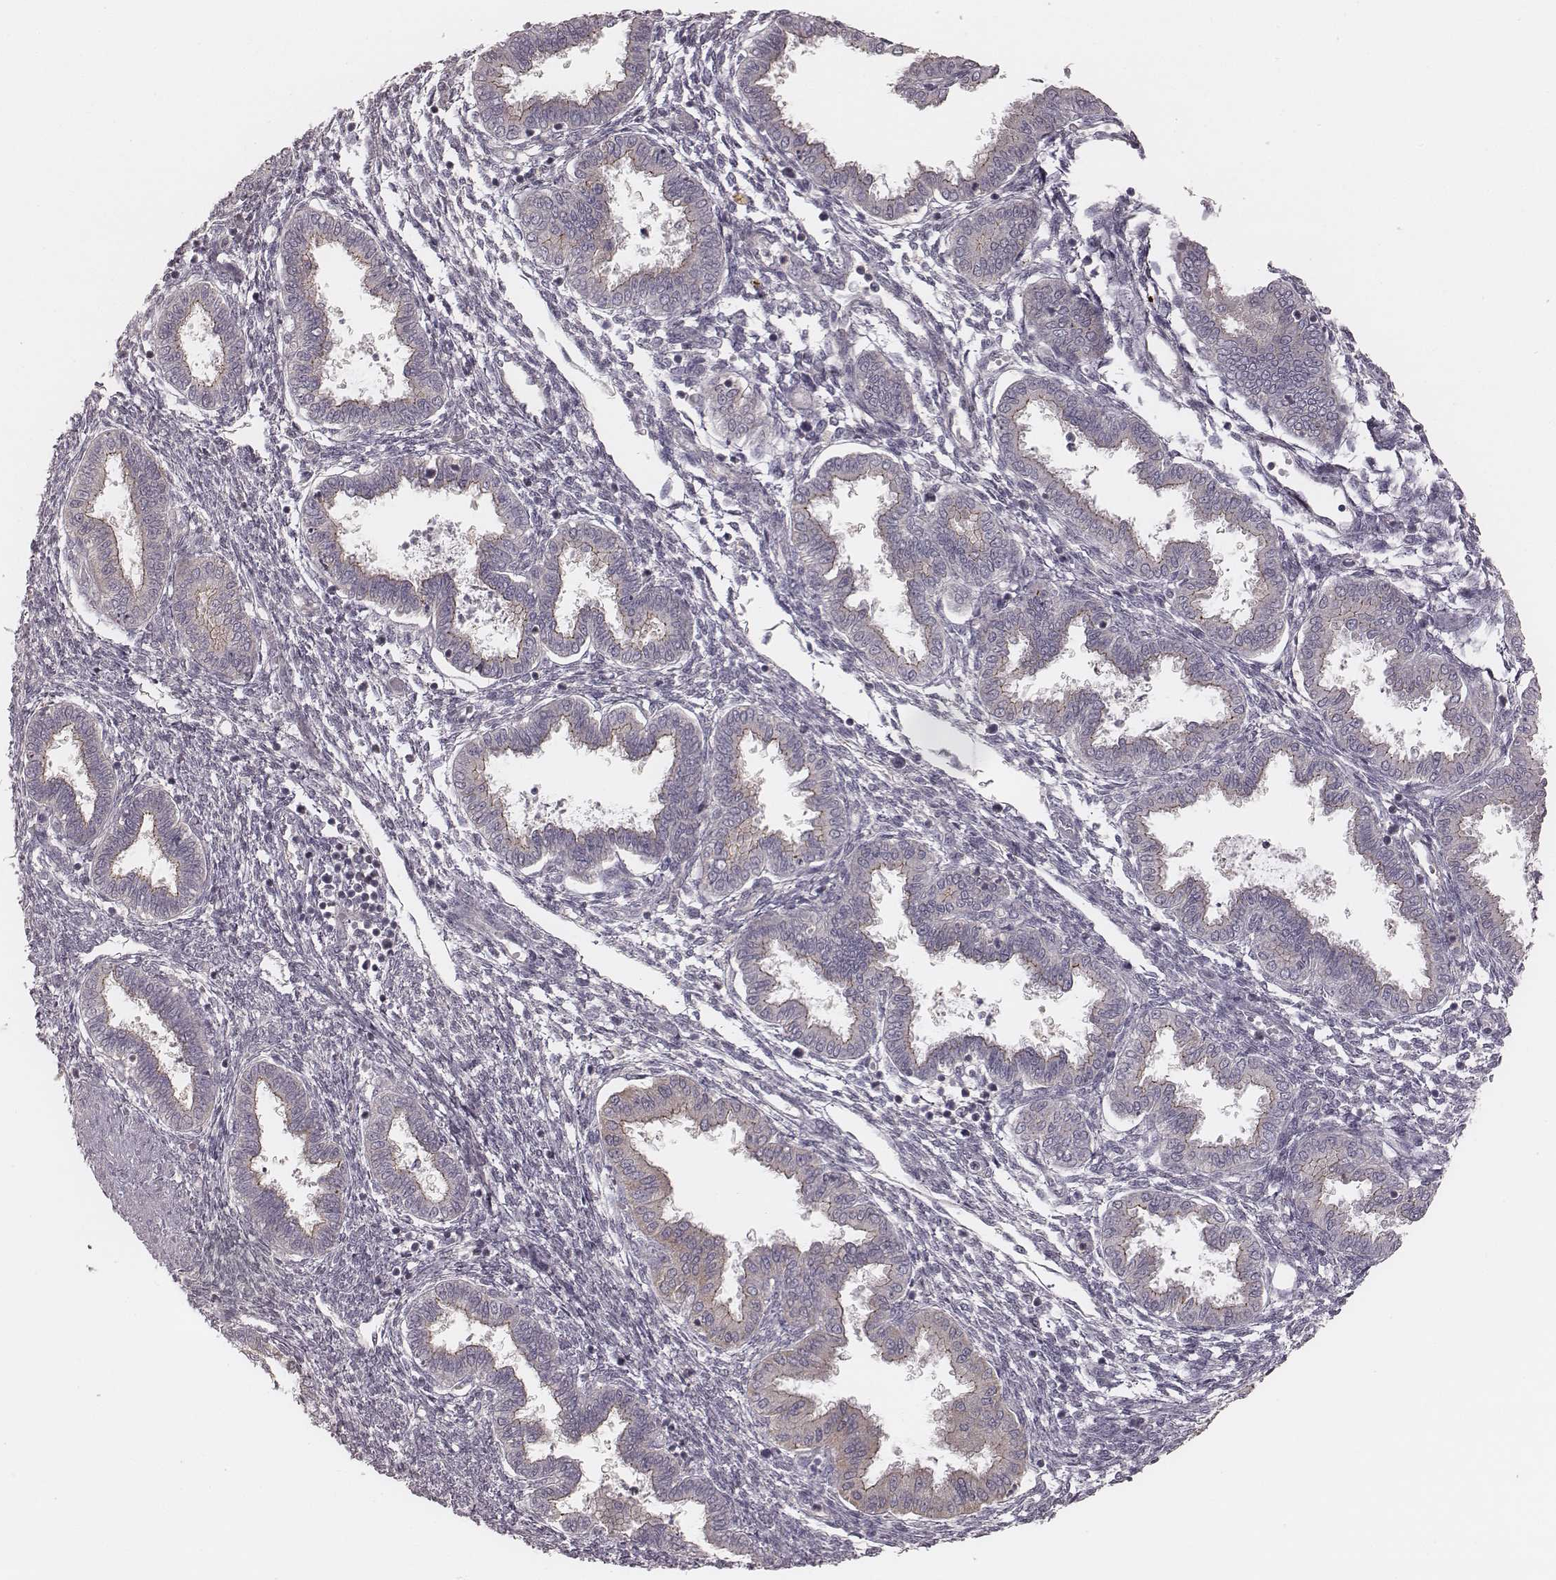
{"staining": {"intensity": "negative", "quantity": "none", "location": "none"}, "tissue": "endometrium", "cell_type": "Cells in endometrial stroma", "image_type": "normal", "snomed": [{"axis": "morphology", "description": "Normal tissue, NOS"}, {"axis": "topography", "description": "Endometrium"}], "caption": "A photomicrograph of human endometrium is negative for staining in cells in endometrial stroma.", "gene": "TDRD5", "patient": {"sex": "female", "age": 33}}